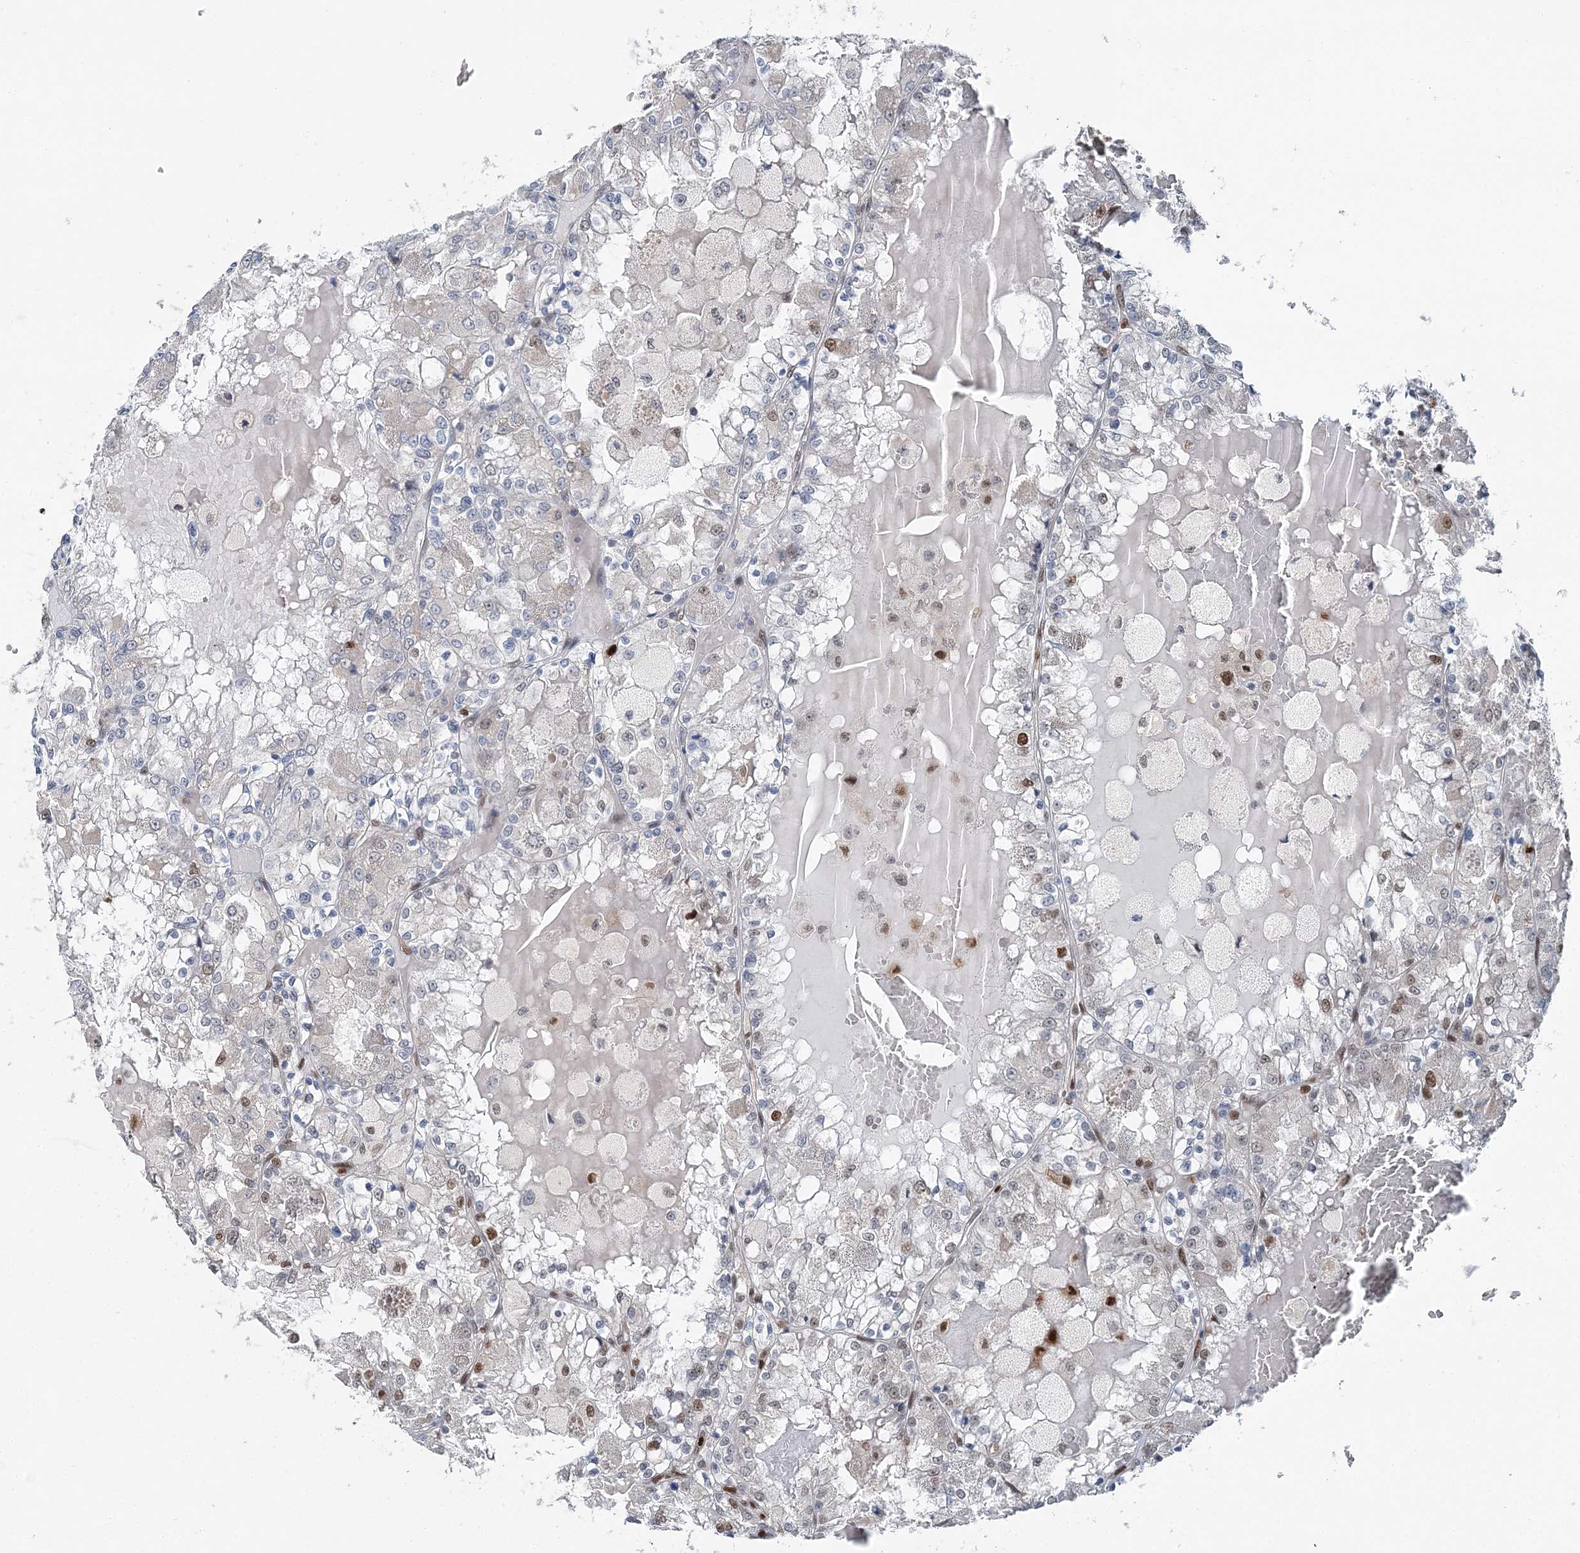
{"staining": {"intensity": "moderate", "quantity": "25%-75%", "location": "nuclear"}, "tissue": "renal cancer", "cell_type": "Tumor cells", "image_type": "cancer", "snomed": [{"axis": "morphology", "description": "Adenocarcinoma, NOS"}, {"axis": "topography", "description": "Kidney"}], "caption": "An image of human renal cancer stained for a protein shows moderate nuclear brown staining in tumor cells. The staining is performed using DAB brown chromogen to label protein expression. The nuclei are counter-stained blue using hematoxylin.", "gene": "HAT1", "patient": {"sex": "female", "age": 56}}